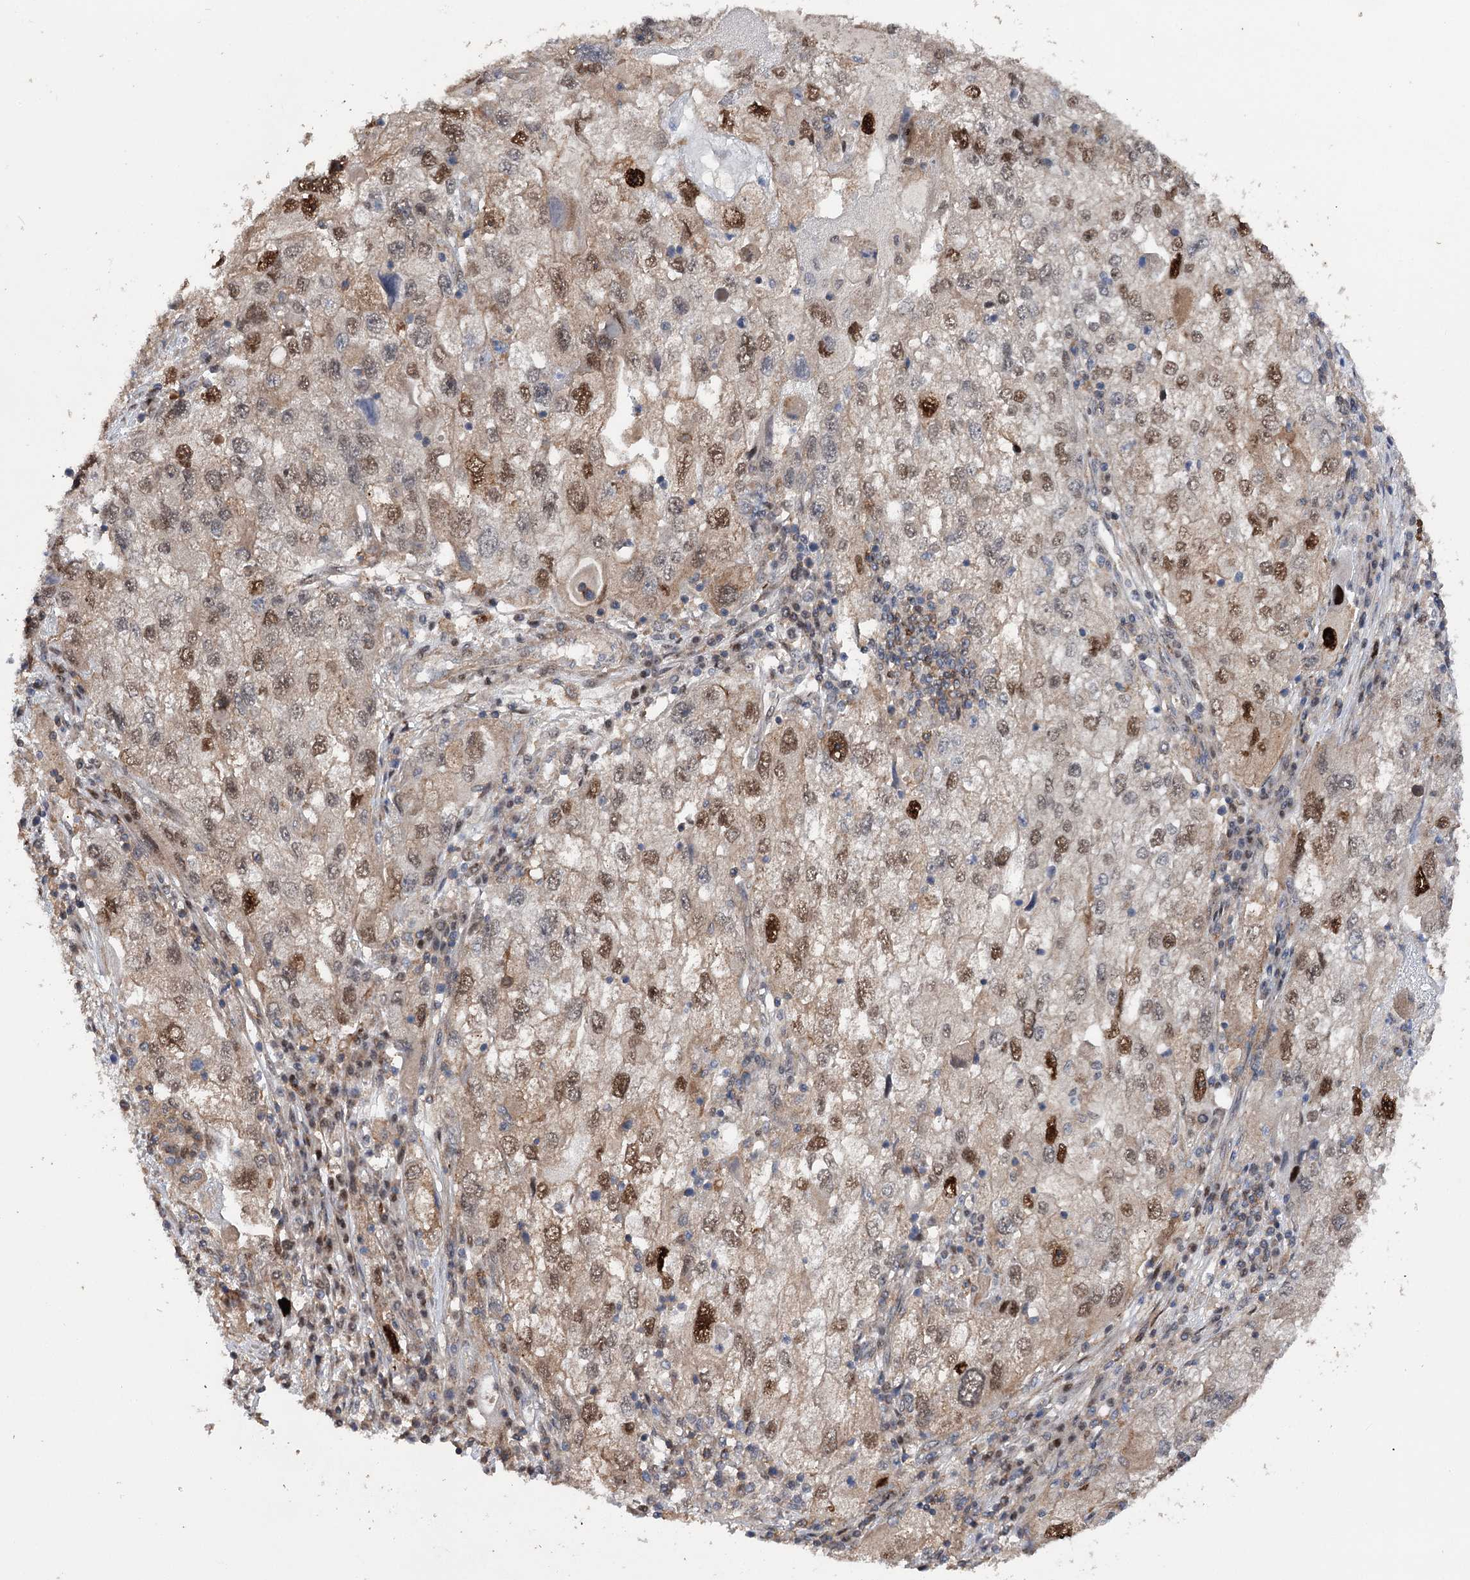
{"staining": {"intensity": "strong", "quantity": "<25%", "location": "cytoplasmic/membranous,nuclear"}, "tissue": "endometrial cancer", "cell_type": "Tumor cells", "image_type": "cancer", "snomed": [{"axis": "morphology", "description": "Adenocarcinoma, NOS"}, {"axis": "topography", "description": "Endometrium"}], "caption": "There is medium levels of strong cytoplasmic/membranous and nuclear staining in tumor cells of endometrial adenocarcinoma, as demonstrated by immunohistochemical staining (brown color).", "gene": "STX6", "patient": {"sex": "female", "age": 49}}